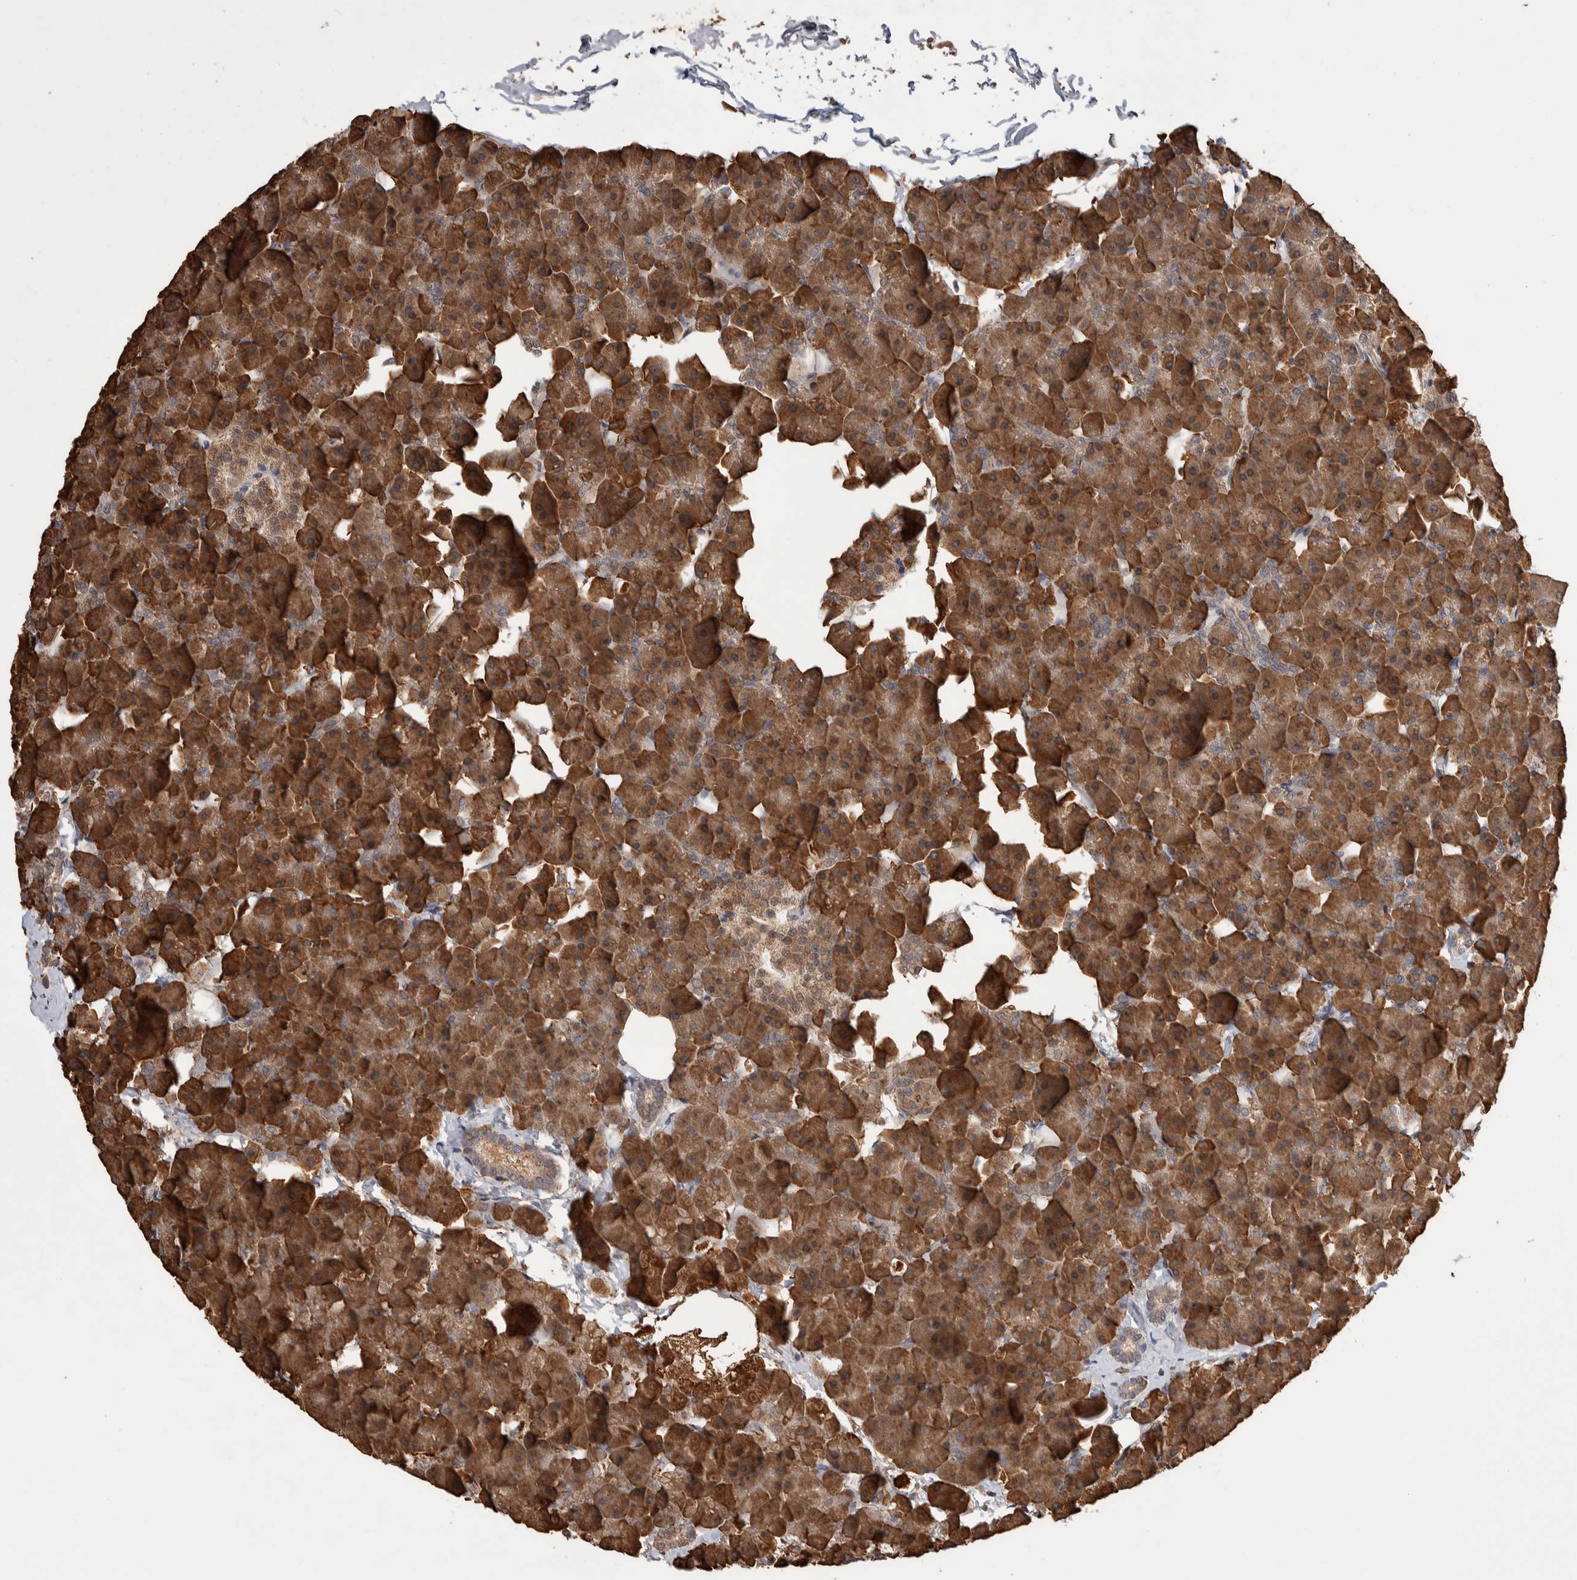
{"staining": {"intensity": "moderate", "quantity": ">75%", "location": "cytoplasmic/membranous"}, "tissue": "pancreas", "cell_type": "Exocrine glandular cells", "image_type": "normal", "snomed": [{"axis": "morphology", "description": "Normal tissue, NOS"}, {"axis": "topography", "description": "Pancreas"}], "caption": "Human pancreas stained with a brown dye shows moderate cytoplasmic/membranous positive positivity in about >75% of exocrine glandular cells.", "gene": "DVL2", "patient": {"sex": "male", "age": 35}}